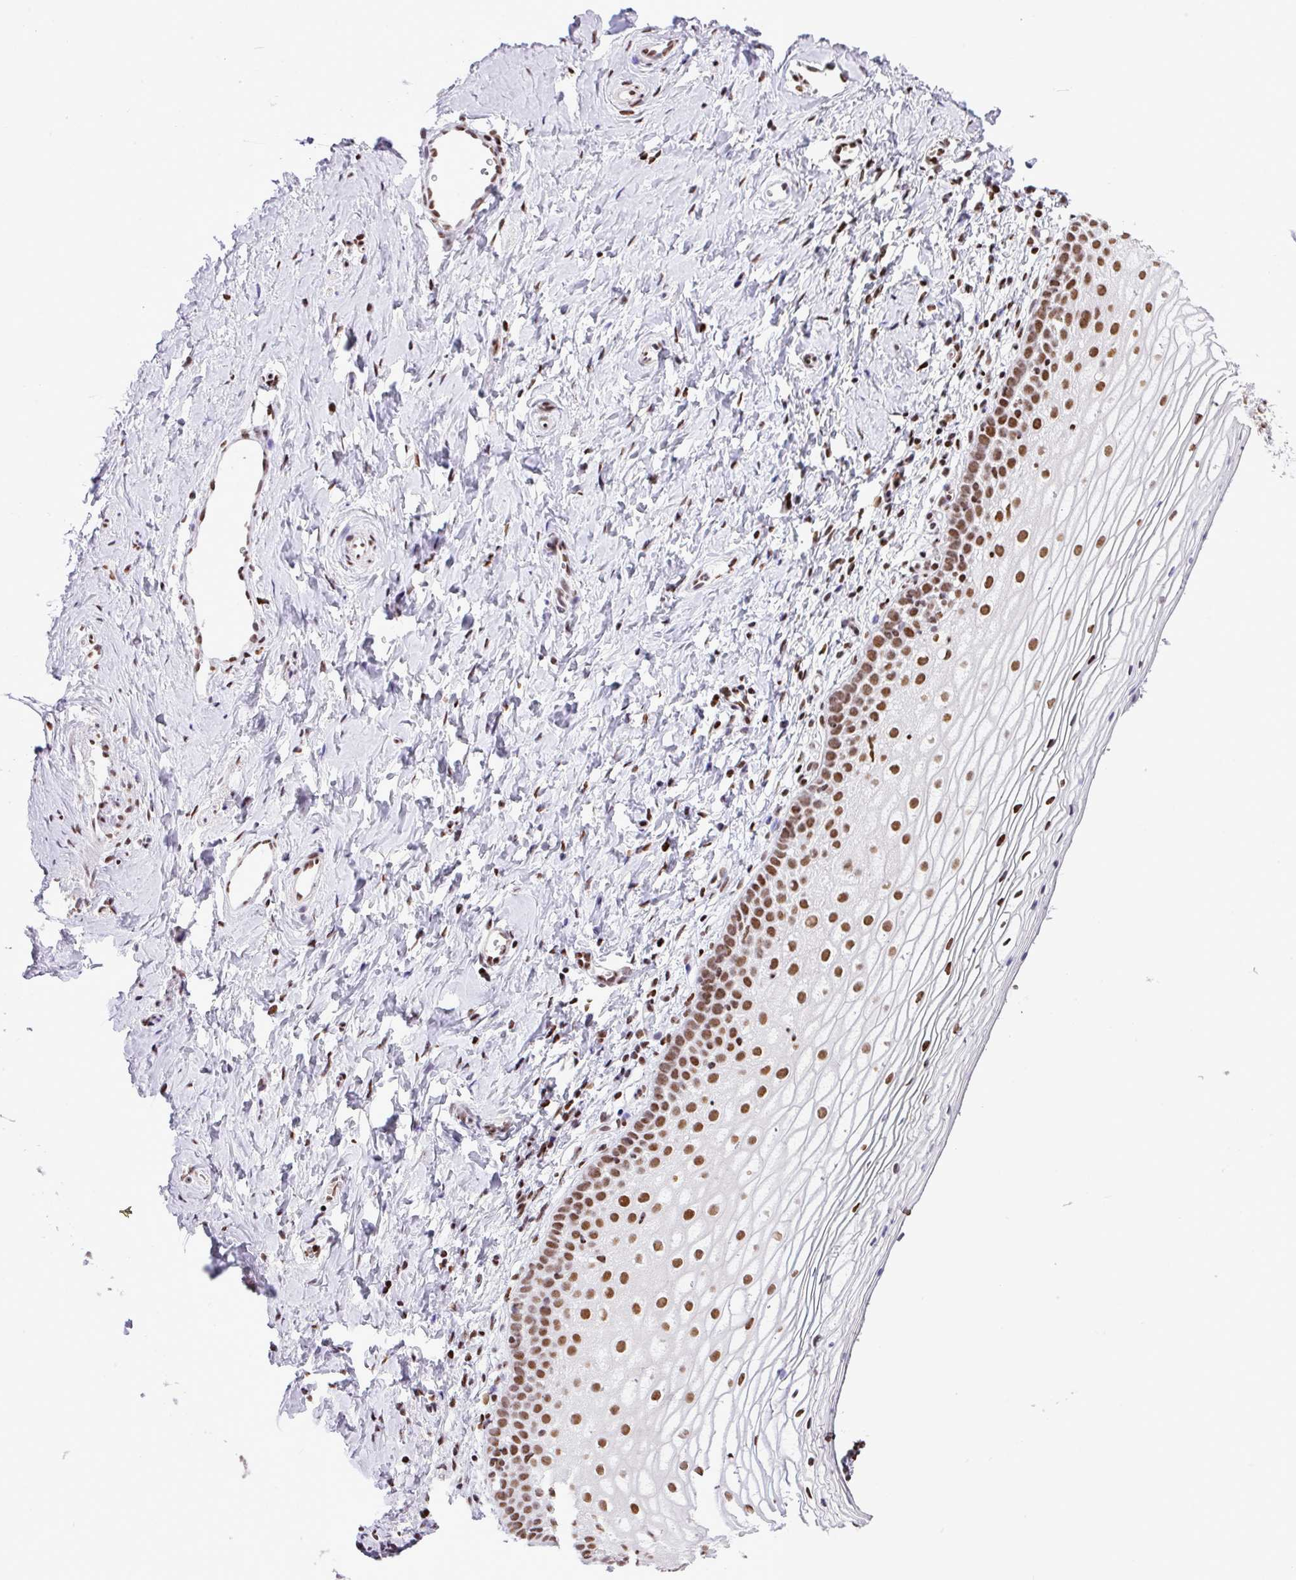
{"staining": {"intensity": "moderate", "quantity": ">75%", "location": "nuclear"}, "tissue": "vagina", "cell_type": "Squamous epithelial cells", "image_type": "normal", "snomed": [{"axis": "morphology", "description": "Normal tissue, NOS"}, {"axis": "topography", "description": "Vagina"}], "caption": "High-power microscopy captured an immunohistochemistry (IHC) micrograph of normal vagina, revealing moderate nuclear staining in approximately >75% of squamous epithelial cells. Ihc stains the protein of interest in brown and the nuclei are stained blue.", "gene": "RARG", "patient": {"sex": "female", "age": 56}}